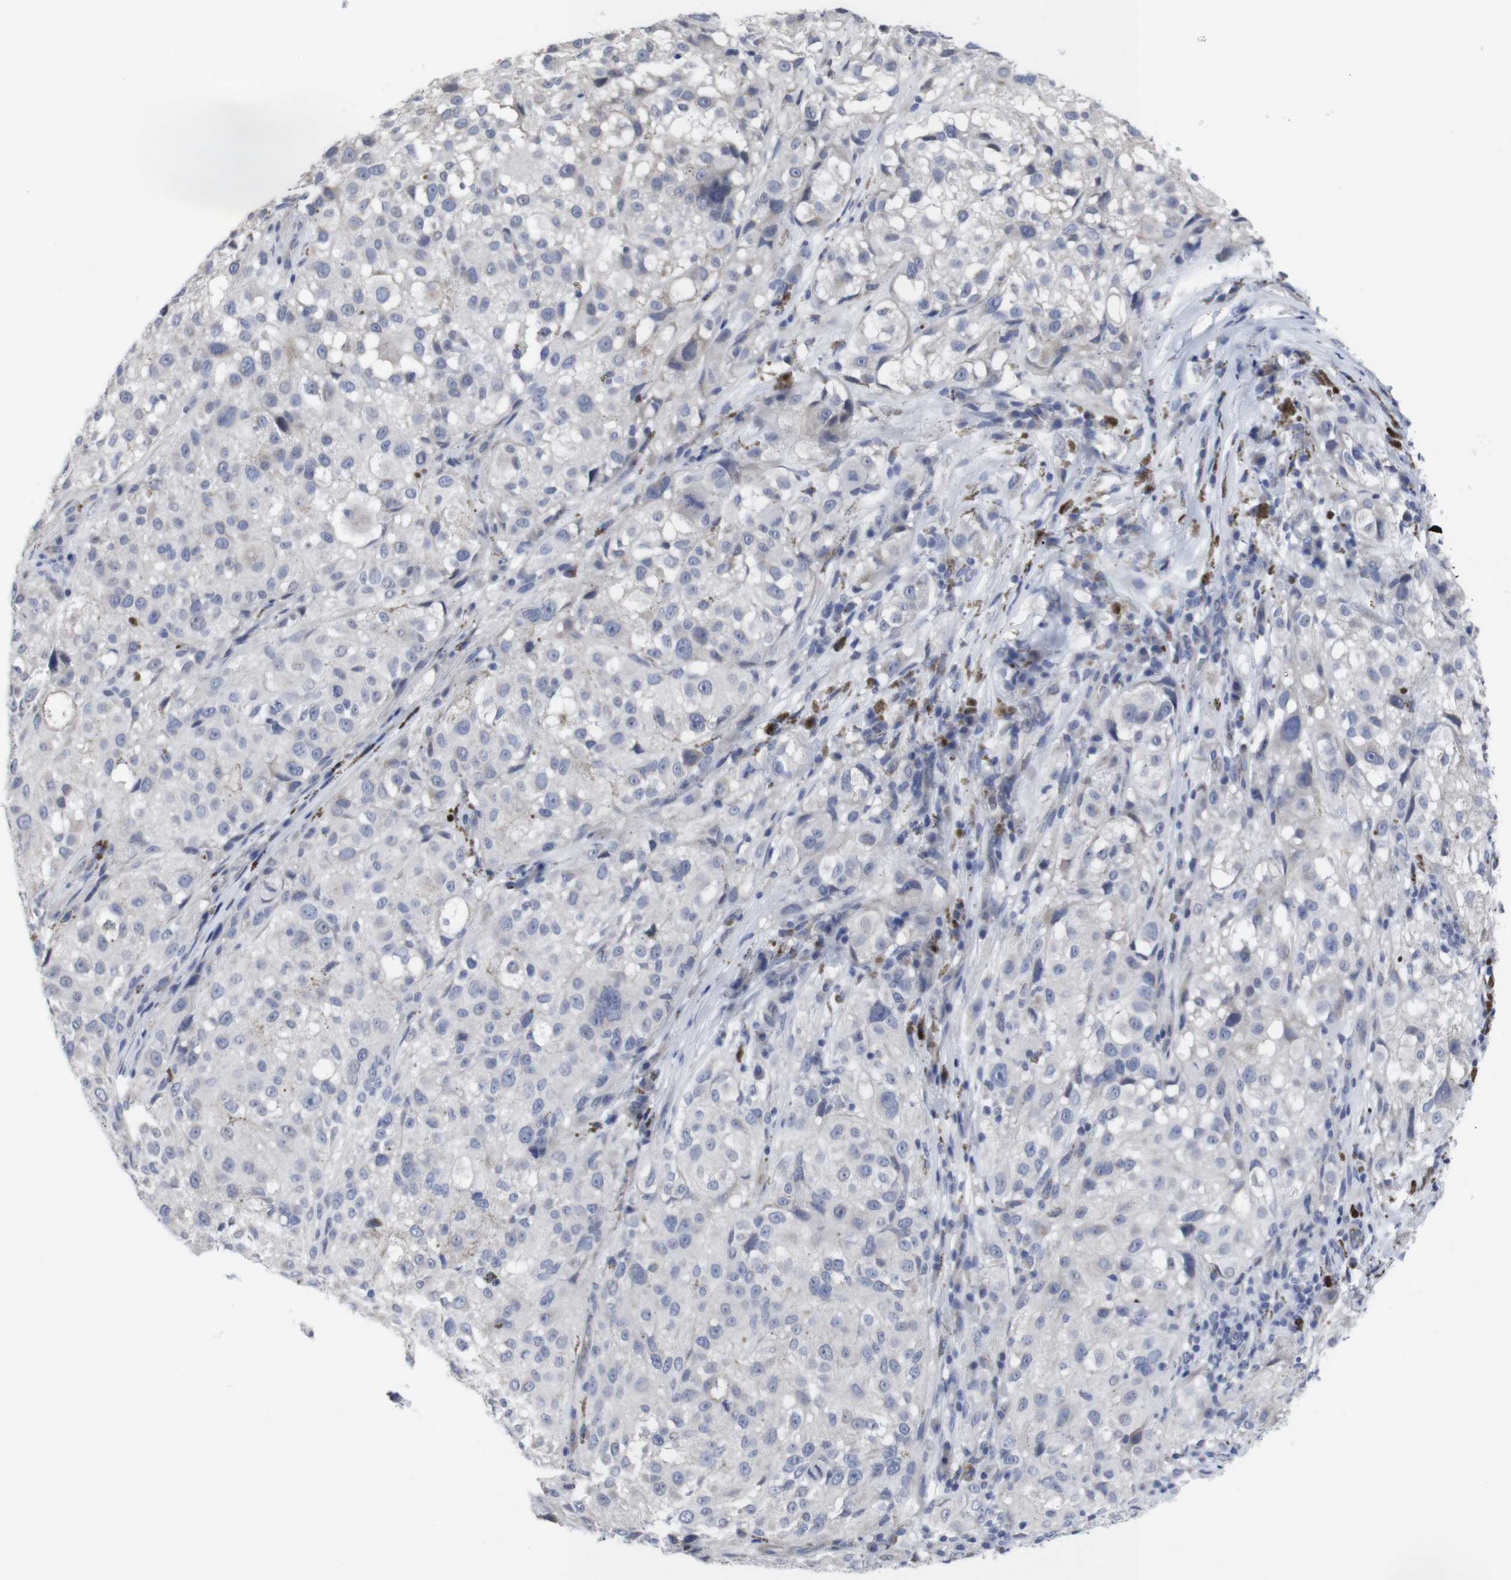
{"staining": {"intensity": "negative", "quantity": "none", "location": "none"}, "tissue": "melanoma", "cell_type": "Tumor cells", "image_type": "cancer", "snomed": [{"axis": "morphology", "description": "Necrosis, NOS"}, {"axis": "morphology", "description": "Malignant melanoma, NOS"}, {"axis": "topography", "description": "Skin"}], "caption": "Immunohistochemical staining of human malignant melanoma shows no significant positivity in tumor cells.", "gene": "SNCG", "patient": {"sex": "female", "age": 87}}